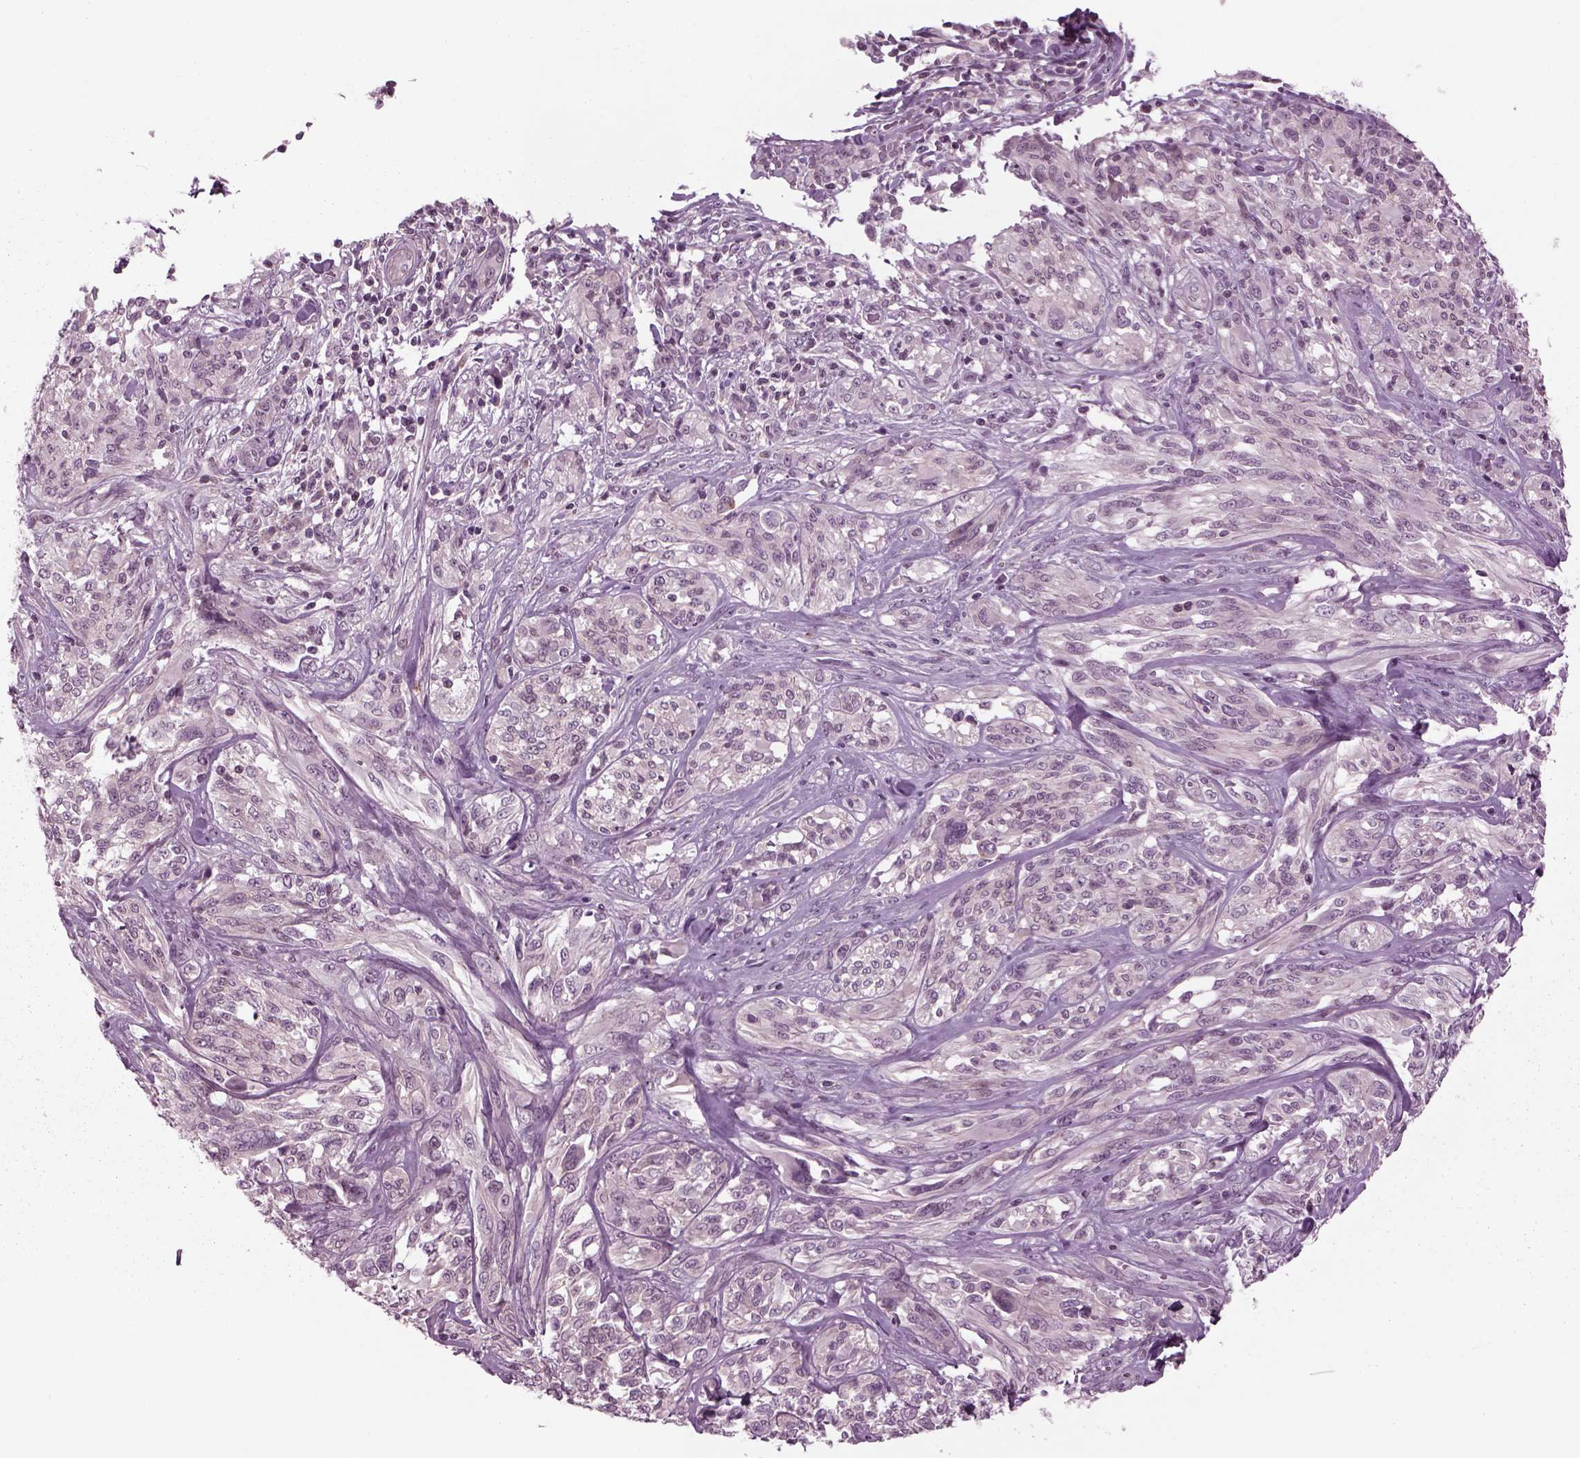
{"staining": {"intensity": "moderate", "quantity": "<25%", "location": "cytoplasmic/membranous"}, "tissue": "melanoma", "cell_type": "Tumor cells", "image_type": "cancer", "snomed": [{"axis": "morphology", "description": "Malignant melanoma, NOS"}, {"axis": "topography", "description": "Skin"}], "caption": "Protein positivity by immunohistochemistry shows moderate cytoplasmic/membranous expression in about <25% of tumor cells in malignant melanoma. Nuclei are stained in blue.", "gene": "ODF3", "patient": {"sex": "female", "age": 91}}